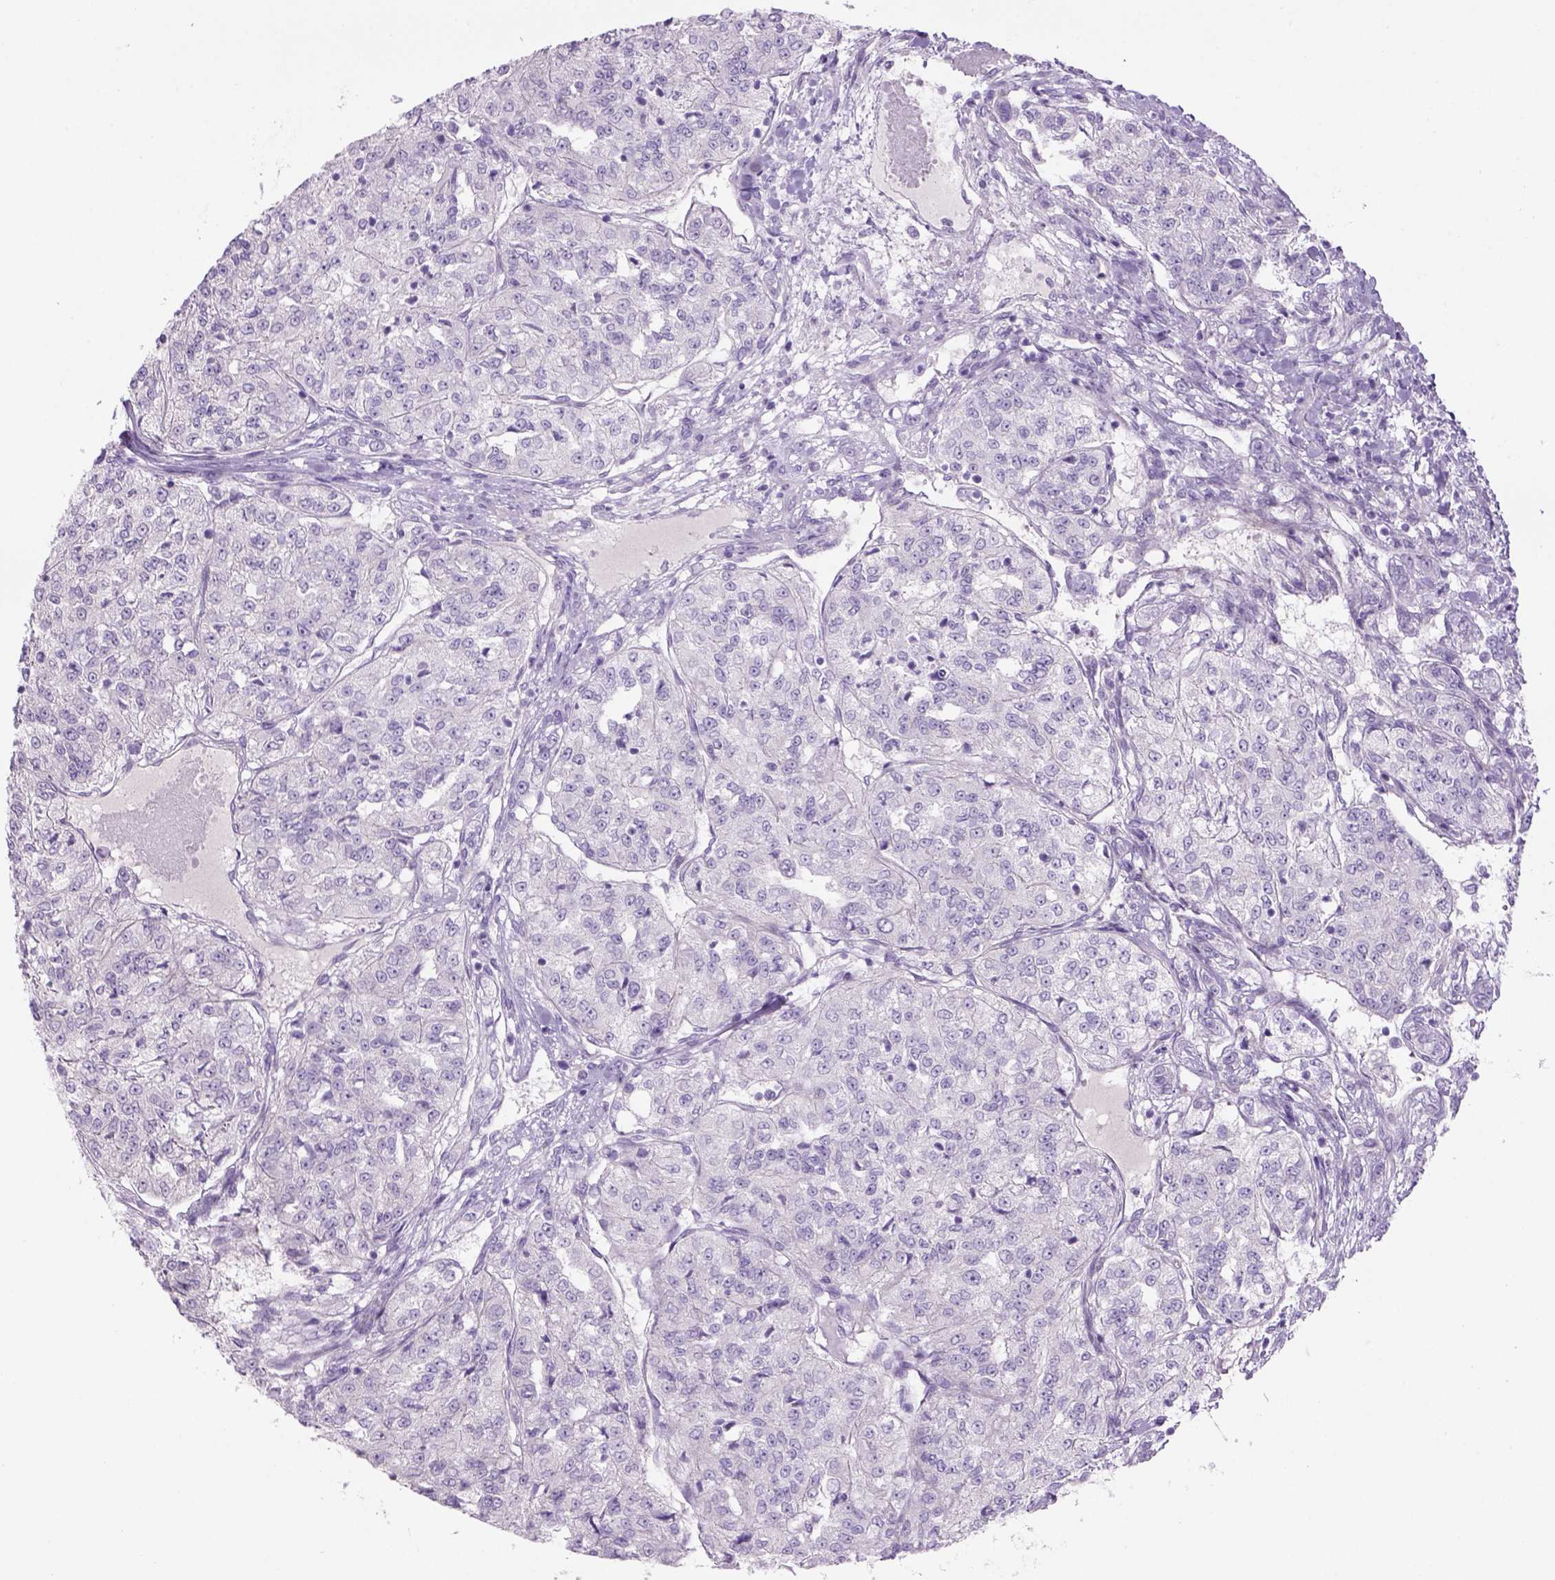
{"staining": {"intensity": "negative", "quantity": "none", "location": "none"}, "tissue": "renal cancer", "cell_type": "Tumor cells", "image_type": "cancer", "snomed": [{"axis": "morphology", "description": "Adenocarcinoma, NOS"}, {"axis": "topography", "description": "Kidney"}], "caption": "The photomicrograph demonstrates no significant expression in tumor cells of renal adenocarcinoma.", "gene": "TENM4", "patient": {"sex": "female", "age": 63}}